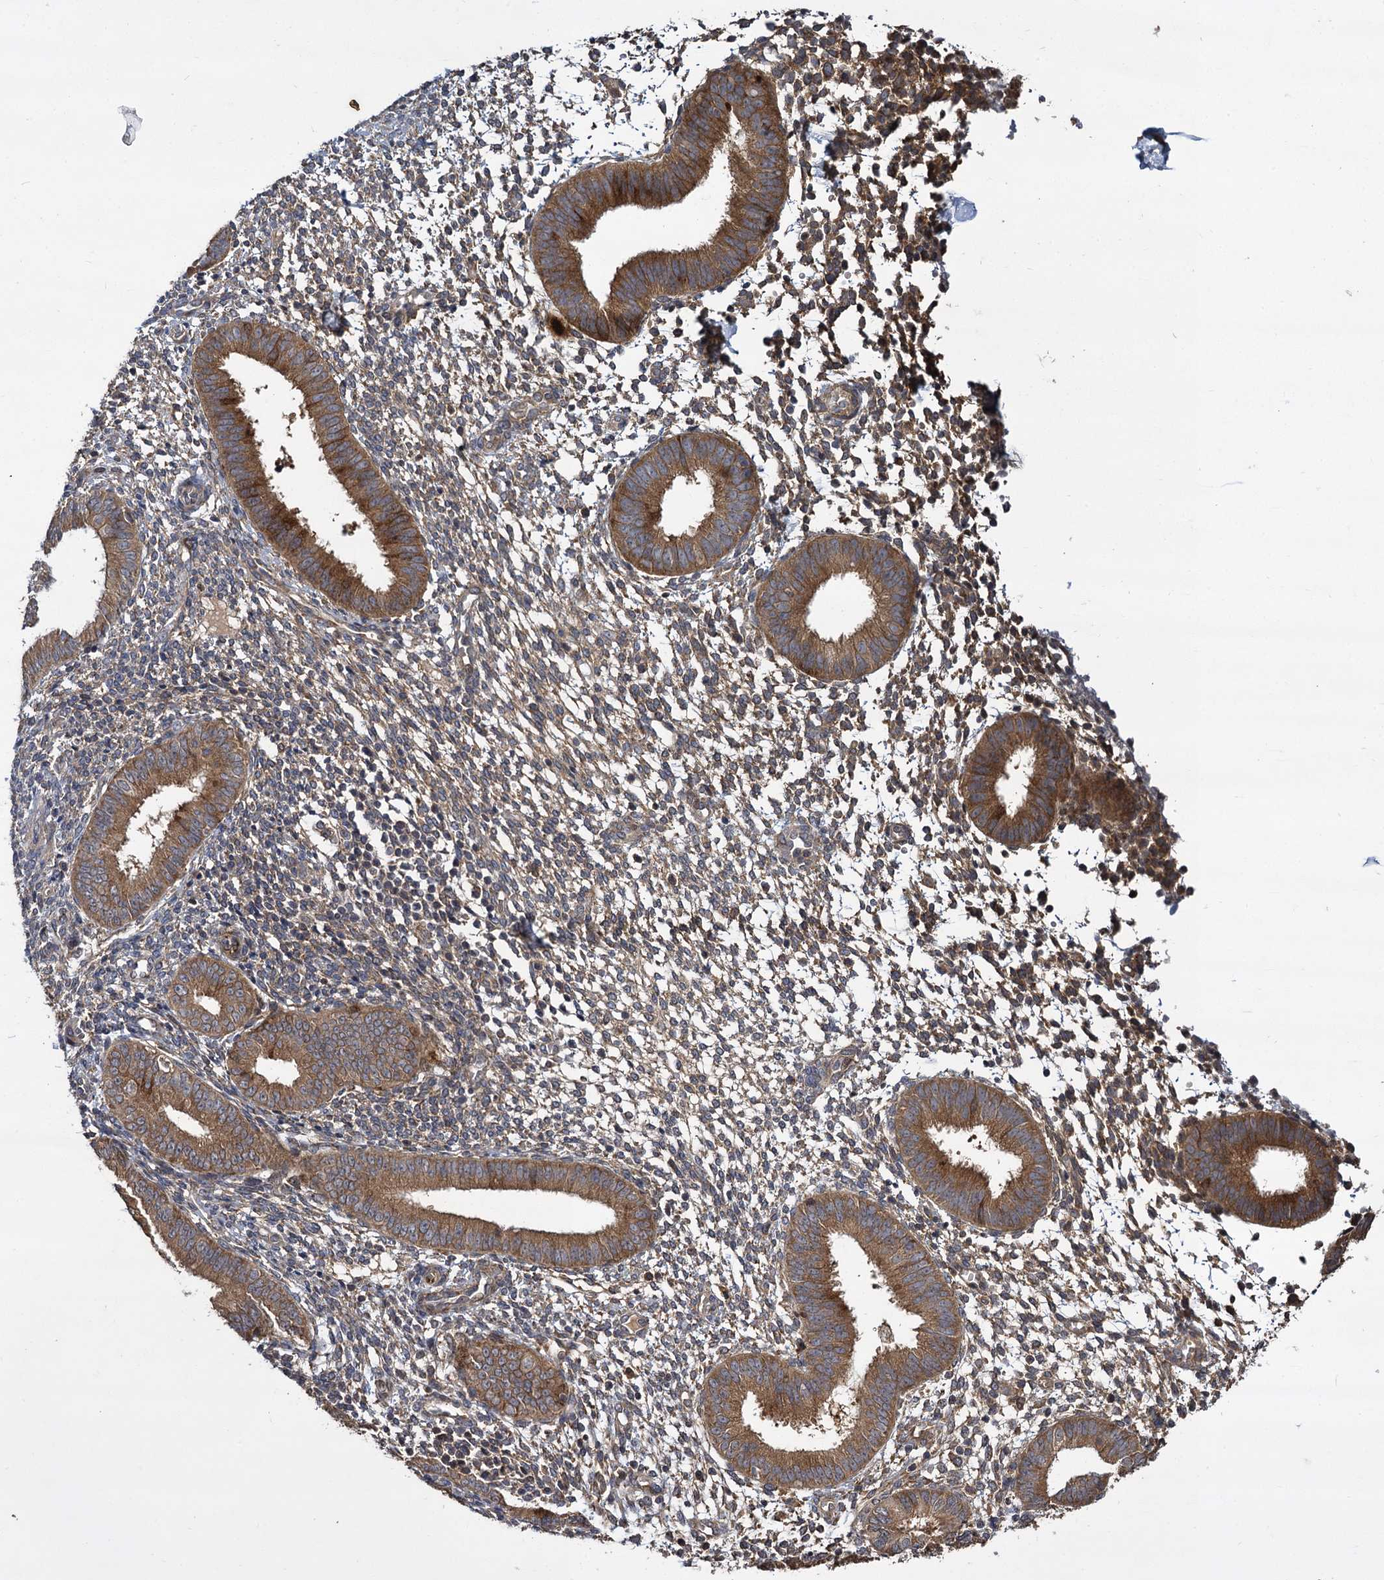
{"staining": {"intensity": "moderate", "quantity": "<25%", "location": "cytoplasmic/membranous"}, "tissue": "endometrium", "cell_type": "Cells in endometrial stroma", "image_type": "normal", "snomed": [{"axis": "morphology", "description": "Normal tissue, NOS"}, {"axis": "topography", "description": "Uterus"}, {"axis": "topography", "description": "Endometrium"}], "caption": "Approximately <25% of cells in endometrial stroma in unremarkable human endometrium display moderate cytoplasmic/membranous protein staining as visualized by brown immunohistochemical staining.", "gene": "INPPL1", "patient": {"sex": "female", "age": 48}}